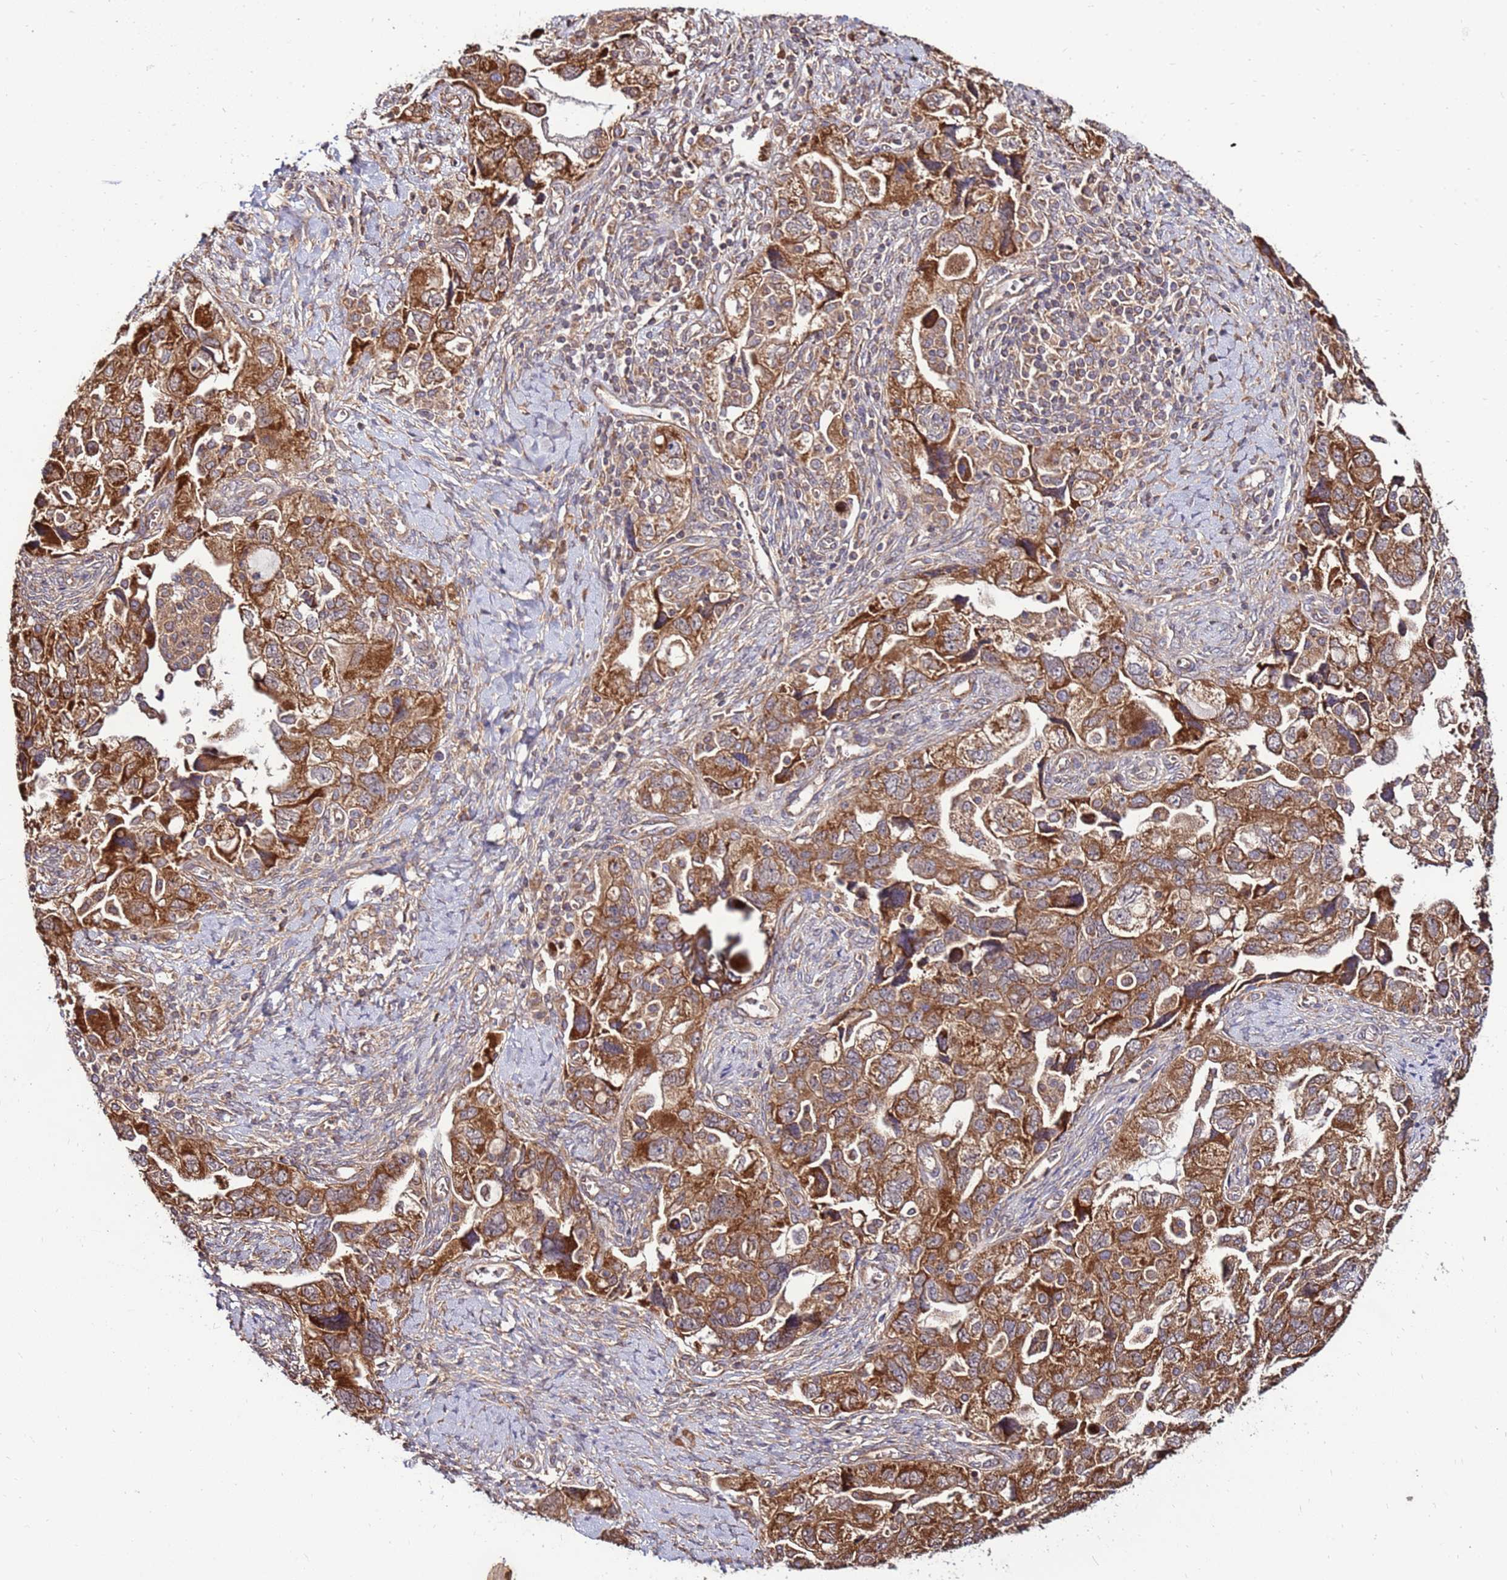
{"staining": {"intensity": "strong", "quantity": ">75%", "location": "cytoplasmic/membranous"}, "tissue": "ovarian cancer", "cell_type": "Tumor cells", "image_type": "cancer", "snomed": [{"axis": "morphology", "description": "Carcinoma, NOS"}, {"axis": "morphology", "description": "Cystadenocarcinoma, serous, NOS"}, {"axis": "topography", "description": "Ovary"}], "caption": "DAB (3,3'-diaminobenzidine) immunohistochemical staining of ovarian carcinoma shows strong cytoplasmic/membranous protein positivity in approximately >75% of tumor cells.", "gene": "SLC44A5", "patient": {"sex": "female", "age": 69}}